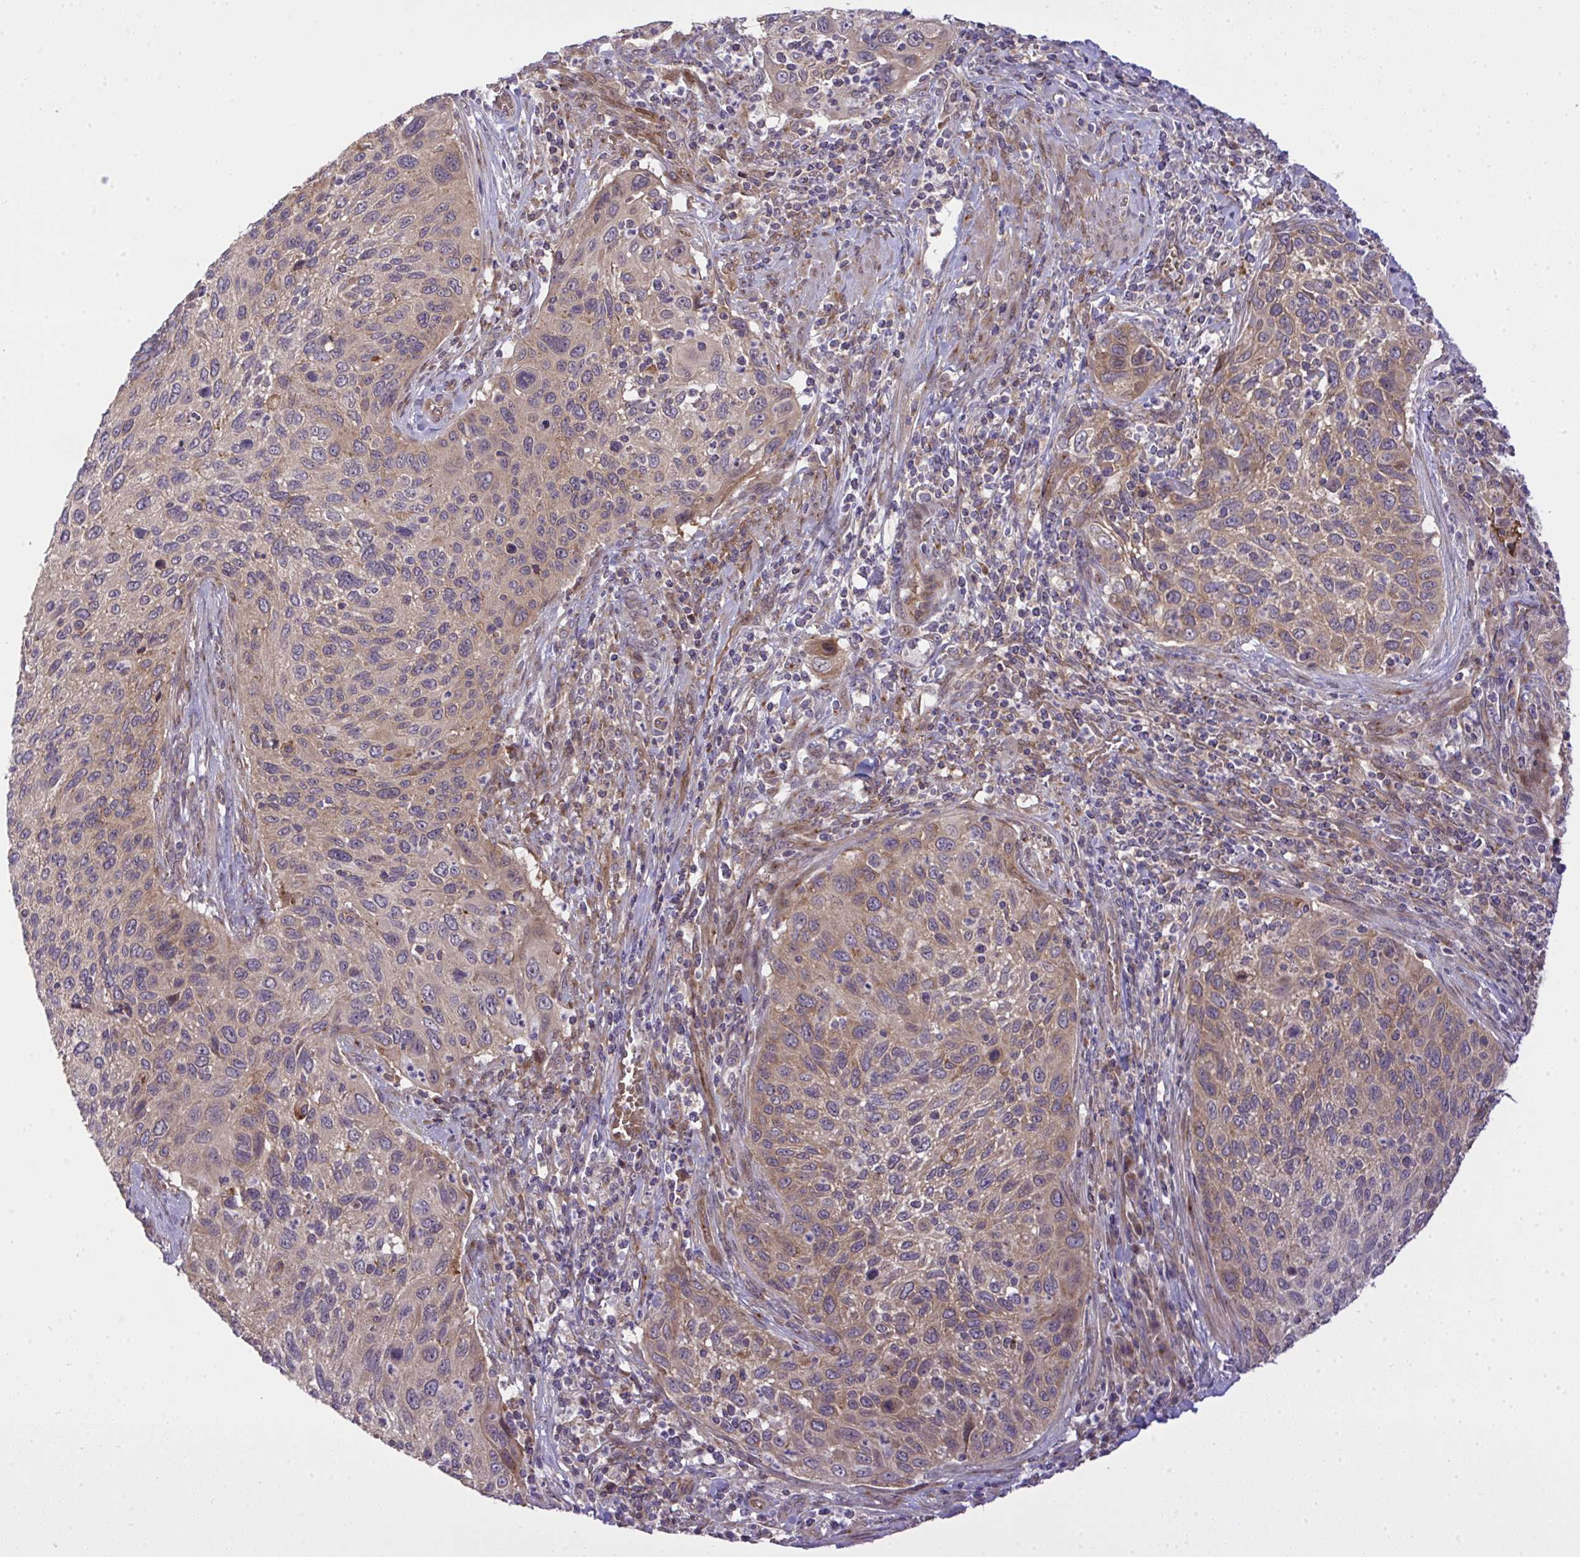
{"staining": {"intensity": "weak", "quantity": "25%-75%", "location": "cytoplasmic/membranous"}, "tissue": "cervical cancer", "cell_type": "Tumor cells", "image_type": "cancer", "snomed": [{"axis": "morphology", "description": "Squamous cell carcinoma, NOS"}, {"axis": "topography", "description": "Cervix"}], "caption": "The photomicrograph reveals a brown stain indicating the presence of a protein in the cytoplasmic/membranous of tumor cells in squamous cell carcinoma (cervical).", "gene": "SLC9A6", "patient": {"sex": "female", "age": 70}}